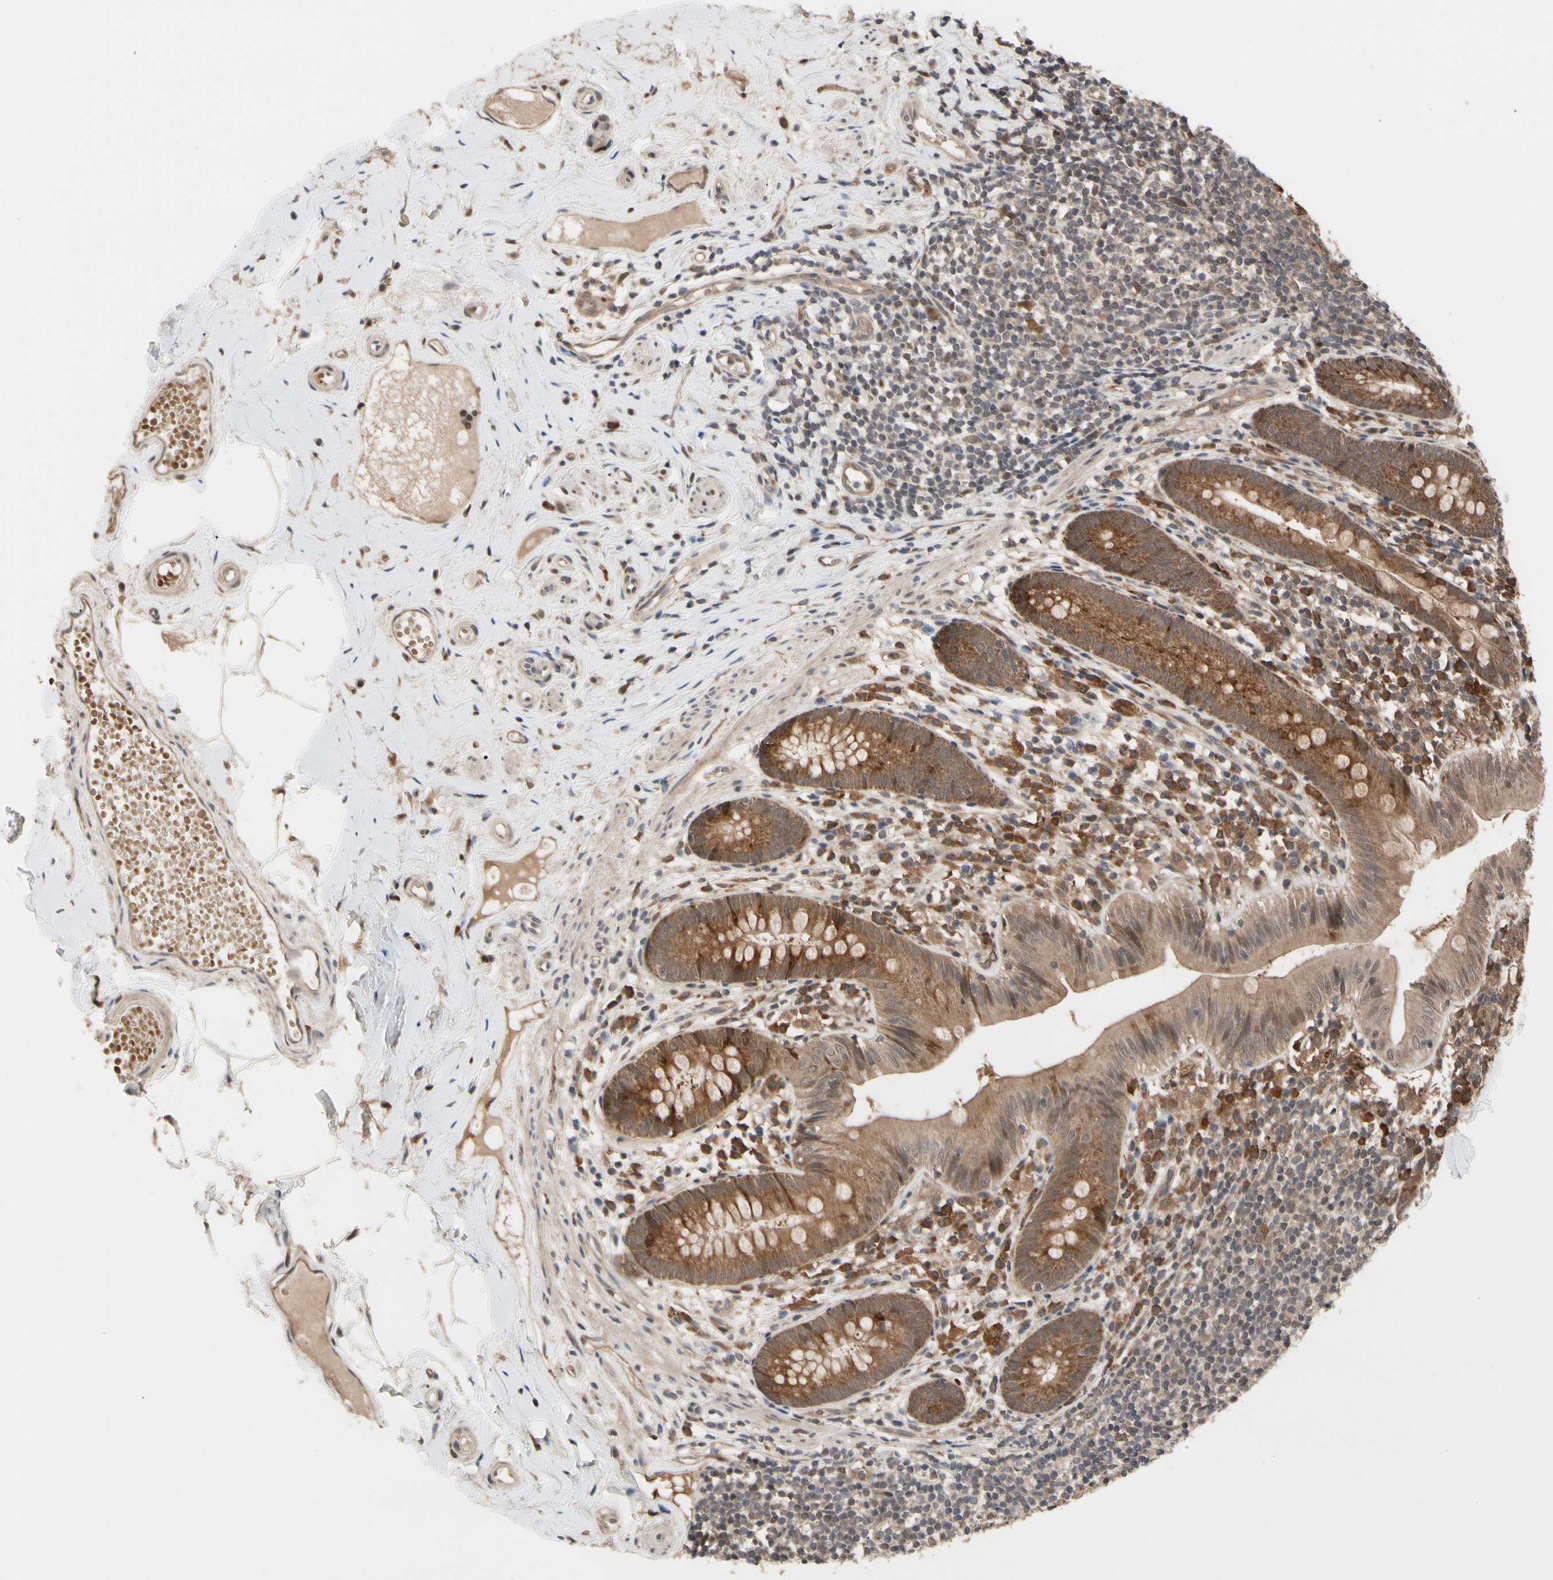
{"staining": {"intensity": "moderate", "quantity": ">75%", "location": "cytoplasmic/membranous"}, "tissue": "appendix", "cell_type": "Glandular cells", "image_type": "normal", "snomed": [{"axis": "morphology", "description": "Normal tissue, NOS"}, {"axis": "topography", "description": "Appendix"}], "caption": "IHC (DAB (3,3'-diaminobenzidine)) staining of normal human appendix demonstrates moderate cytoplasmic/membranous protein positivity in about >75% of glandular cells.", "gene": "CYTIP", "patient": {"sex": "male", "age": 52}}